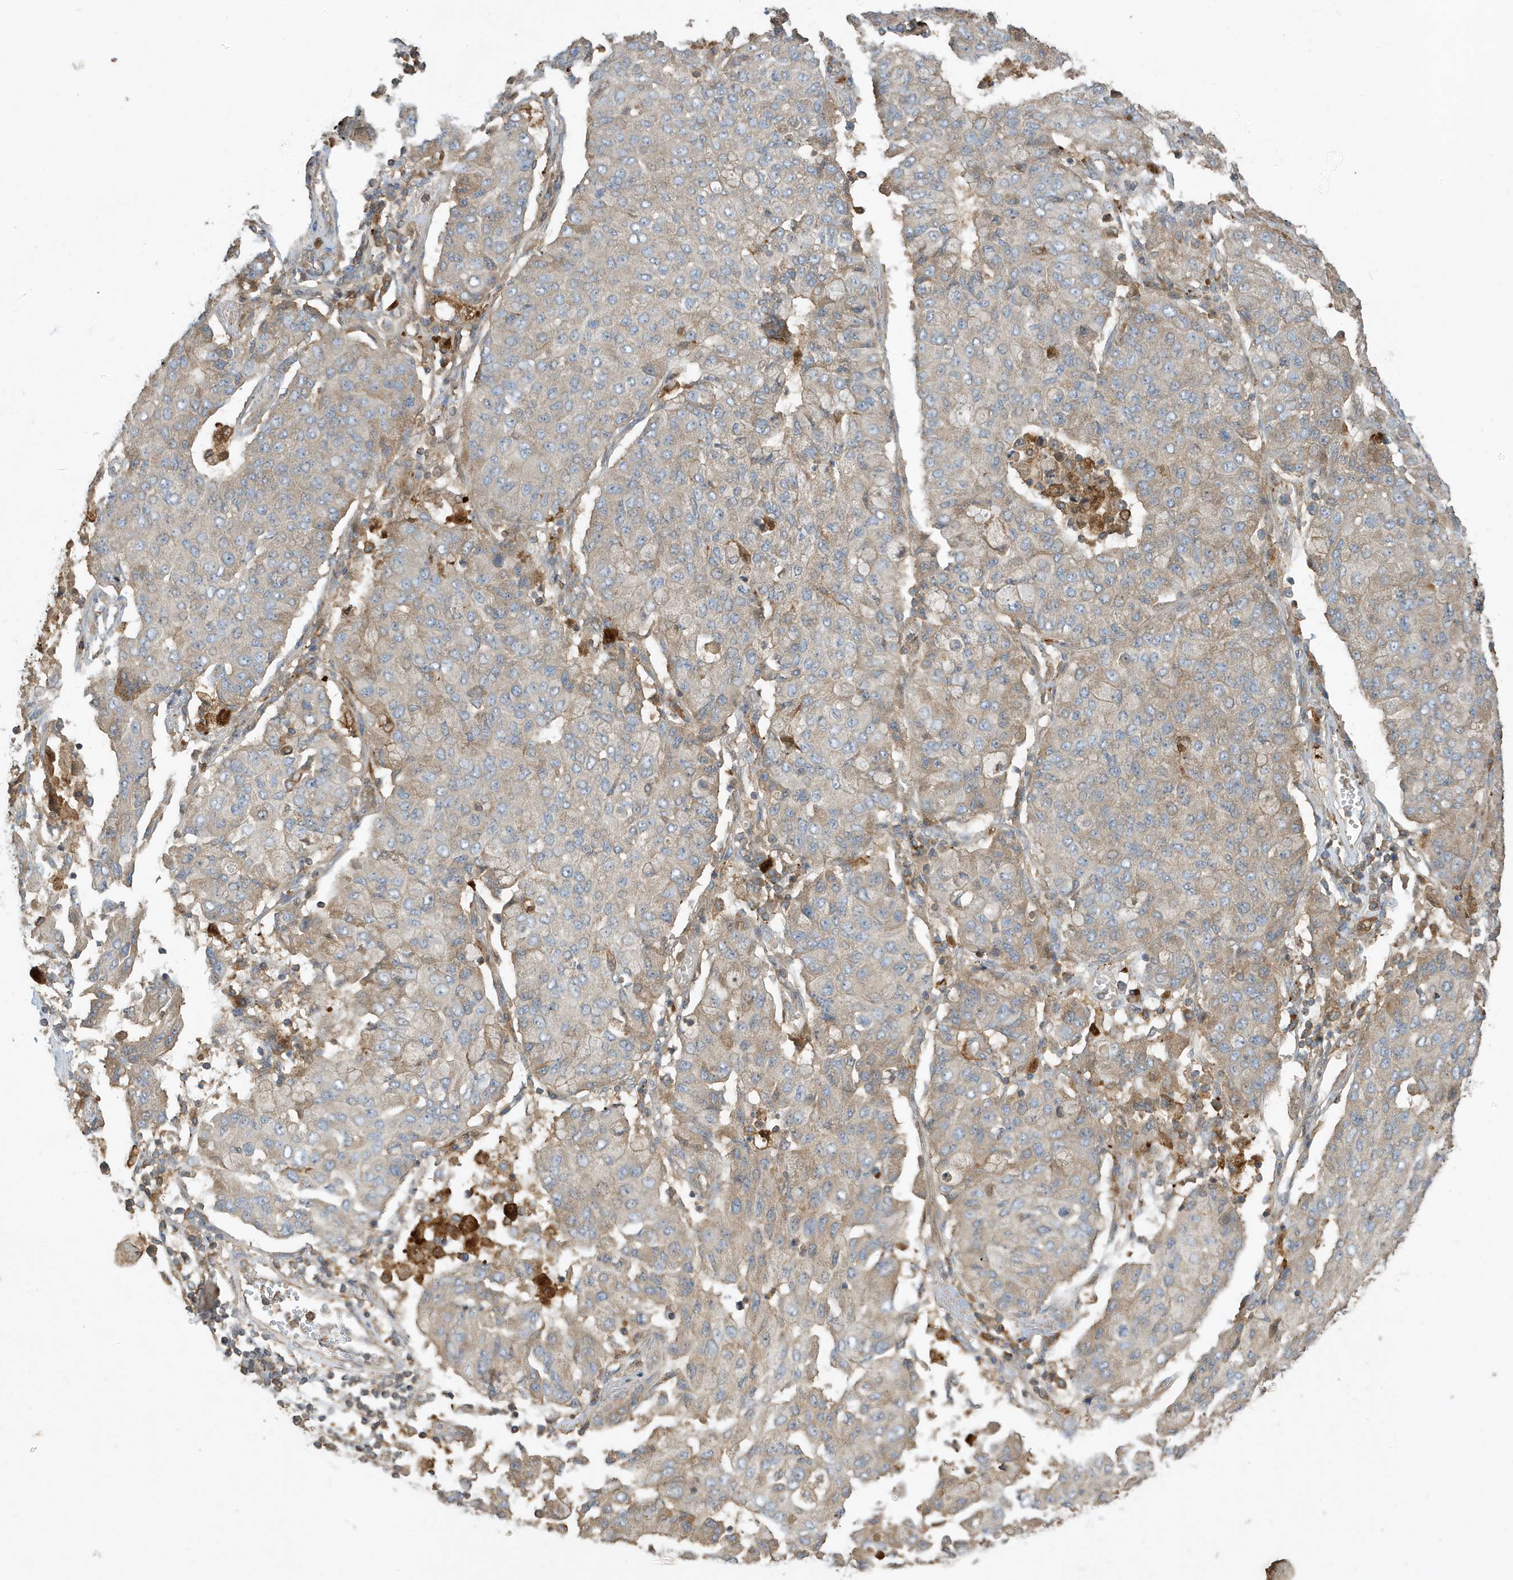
{"staining": {"intensity": "weak", "quantity": "<25%", "location": "cytoplasmic/membranous"}, "tissue": "lung cancer", "cell_type": "Tumor cells", "image_type": "cancer", "snomed": [{"axis": "morphology", "description": "Squamous cell carcinoma, NOS"}, {"axis": "topography", "description": "Lung"}], "caption": "Human lung cancer (squamous cell carcinoma) stained for a protein using immunohistochemistry (IHC) displays no expression in tumor cells.", "gene": "ABTB1", "patient": {"sex": "male", "age": 74}}